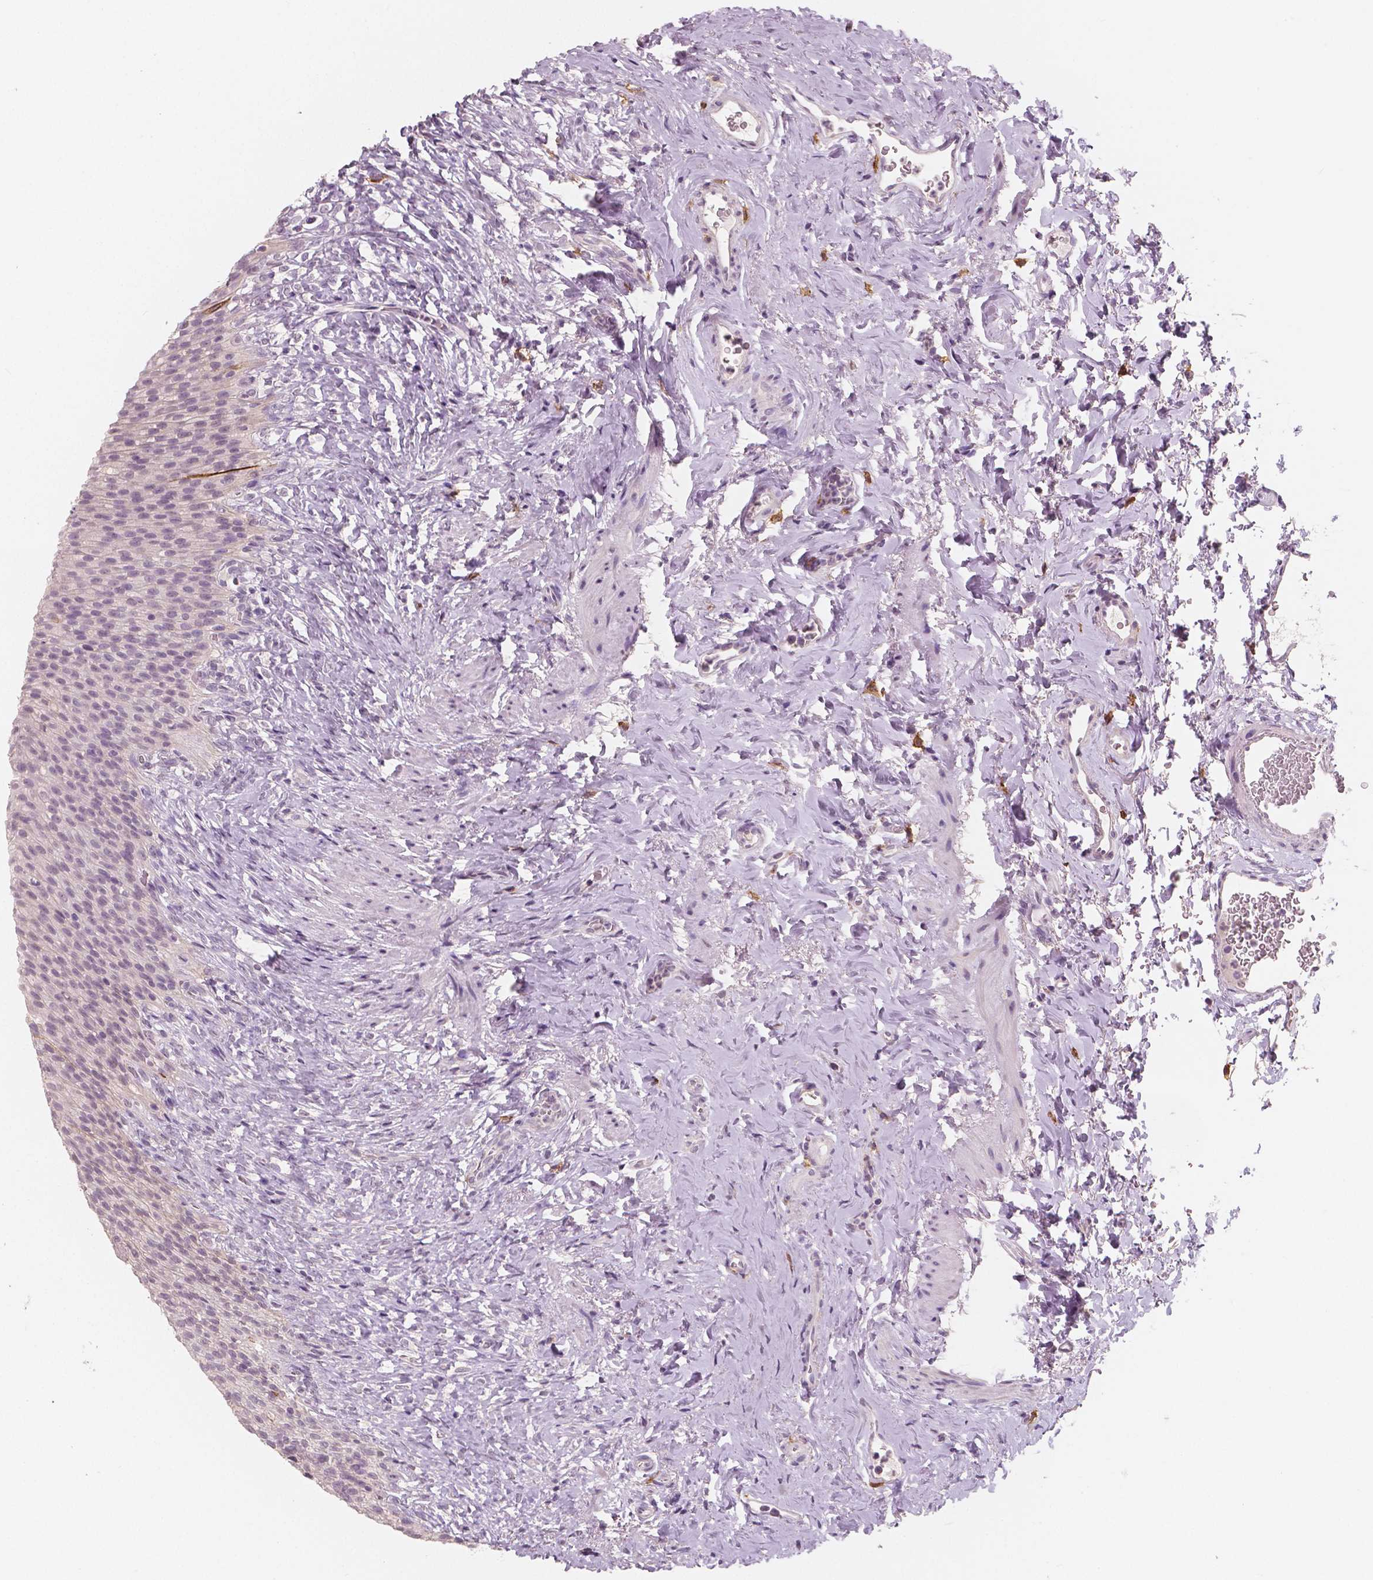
{"staining": {"intensity": "negative", "quantity": "none", "location": "none"}, "tissue": "urinary bladder", "cell_type": "Urothelial cells", "image_type": "normal", "snomed": [{"axis": "morphology", "description": "Normal tissue, NOS"}, {"axis": "topography", "description": "Urinary bladder"}, {"axis": "topography", "description": "Prostate"}], "caption": "A micrograph of urinary bladder stained for a protein reveals no brown staining in urothelial cells. (Stains: DAB (3,3'-diaminobenzidine) immunohistochemistry with hematoxylin counter stain, Microscopy: brightfield microscopy at high magnification).", "gene": "KIT", "patient": {"sex": "male", "age": 76}}